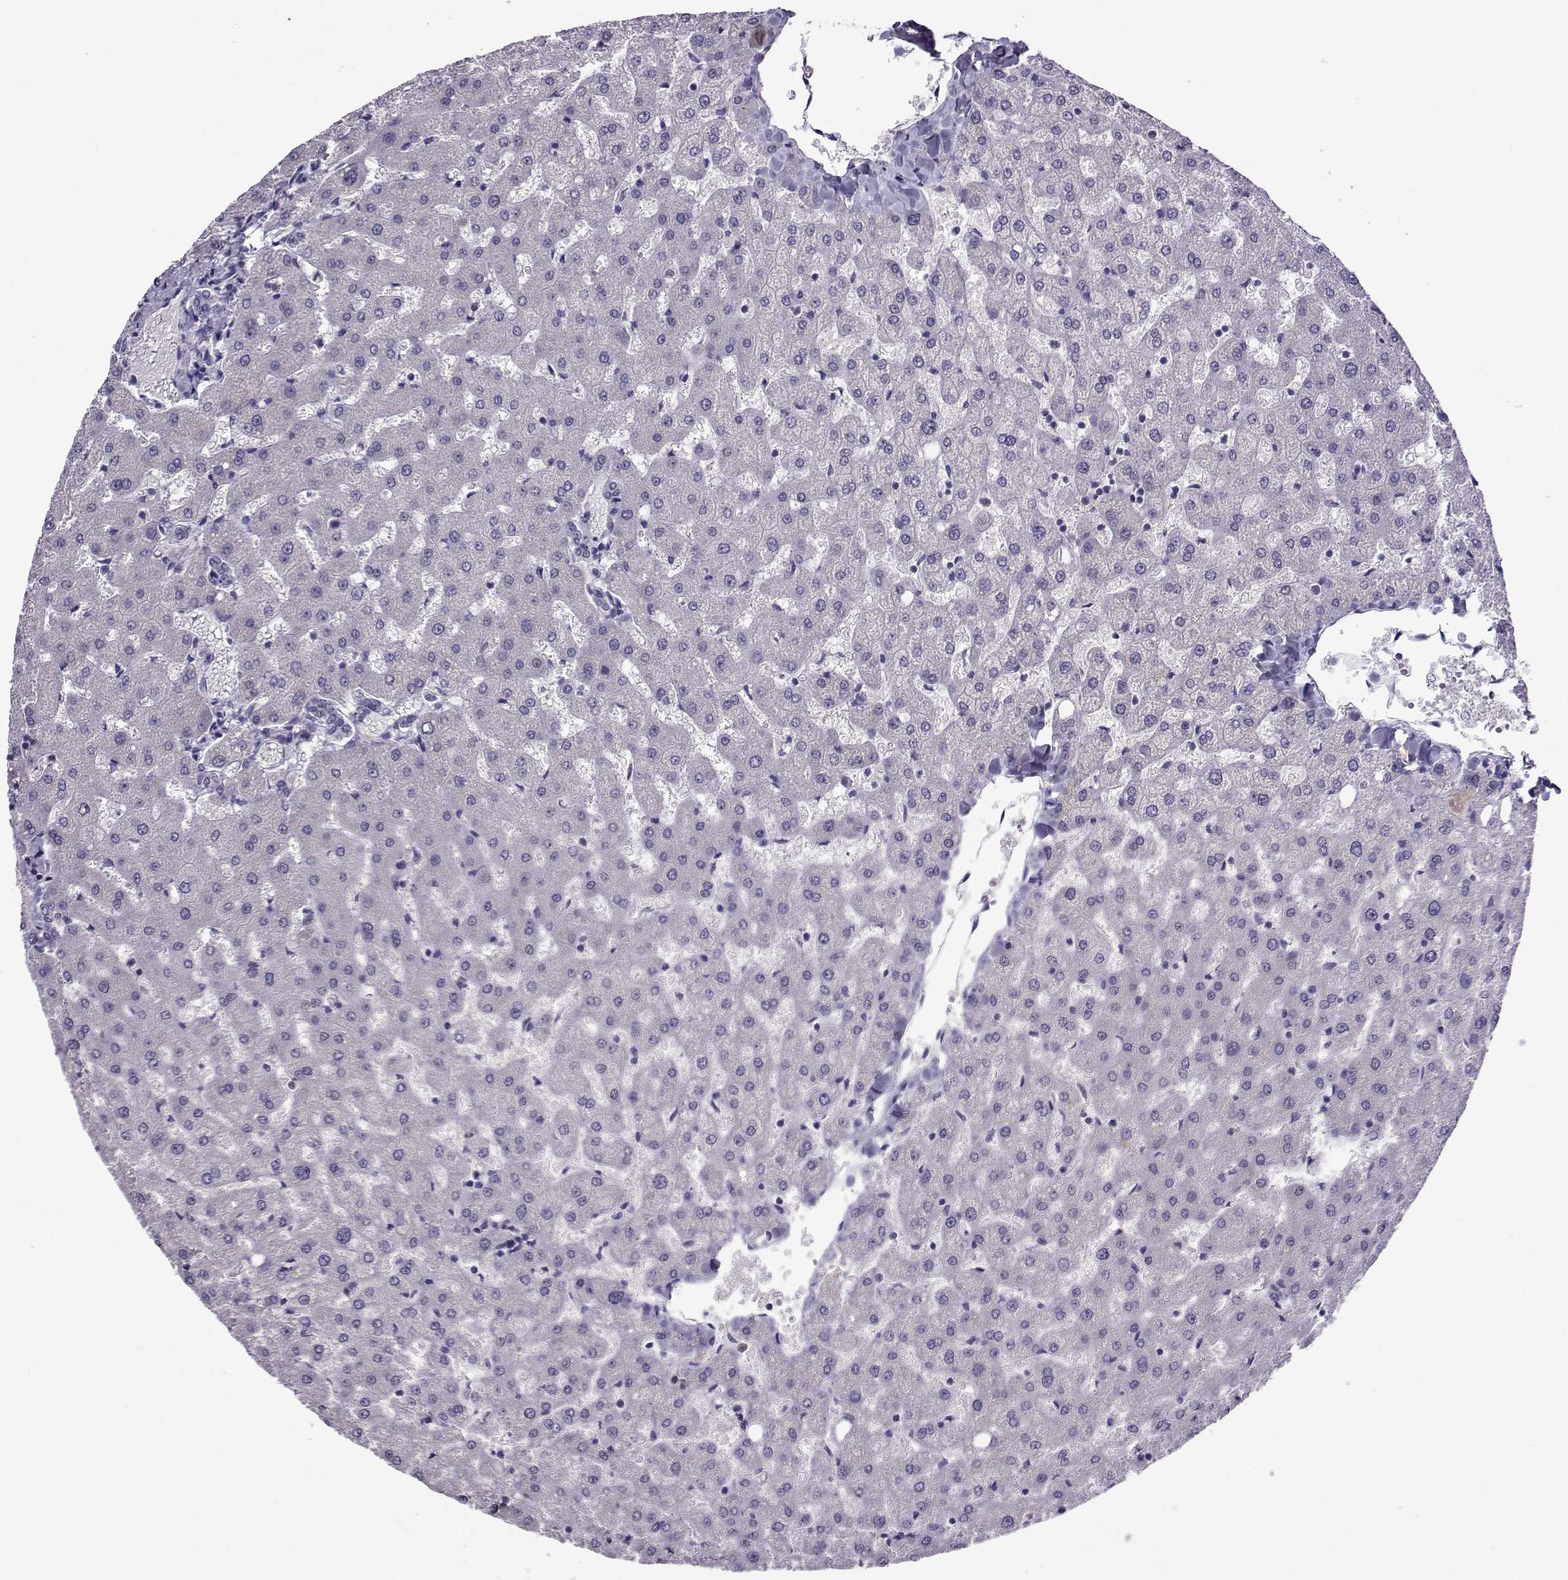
{"staining": {"intensity": "negative", "quantity": "none", "location": "none"}, "tissue": "liver", "cell_type": "Cholangiocytes", "image_type": "normal", "snomed": [{"axis": "morphology", "description": "Normal tissue, NOS"}, {"axis": "topography", "description": "Liver"}], "caption": "DAB (3,3'-diaminobenzidine) immunohistochemical staining of unremarkable liver shows no significant expression in cholangiocytes.", "gene": "DDX20", "patient": {"sex": "female", "age": 50}}